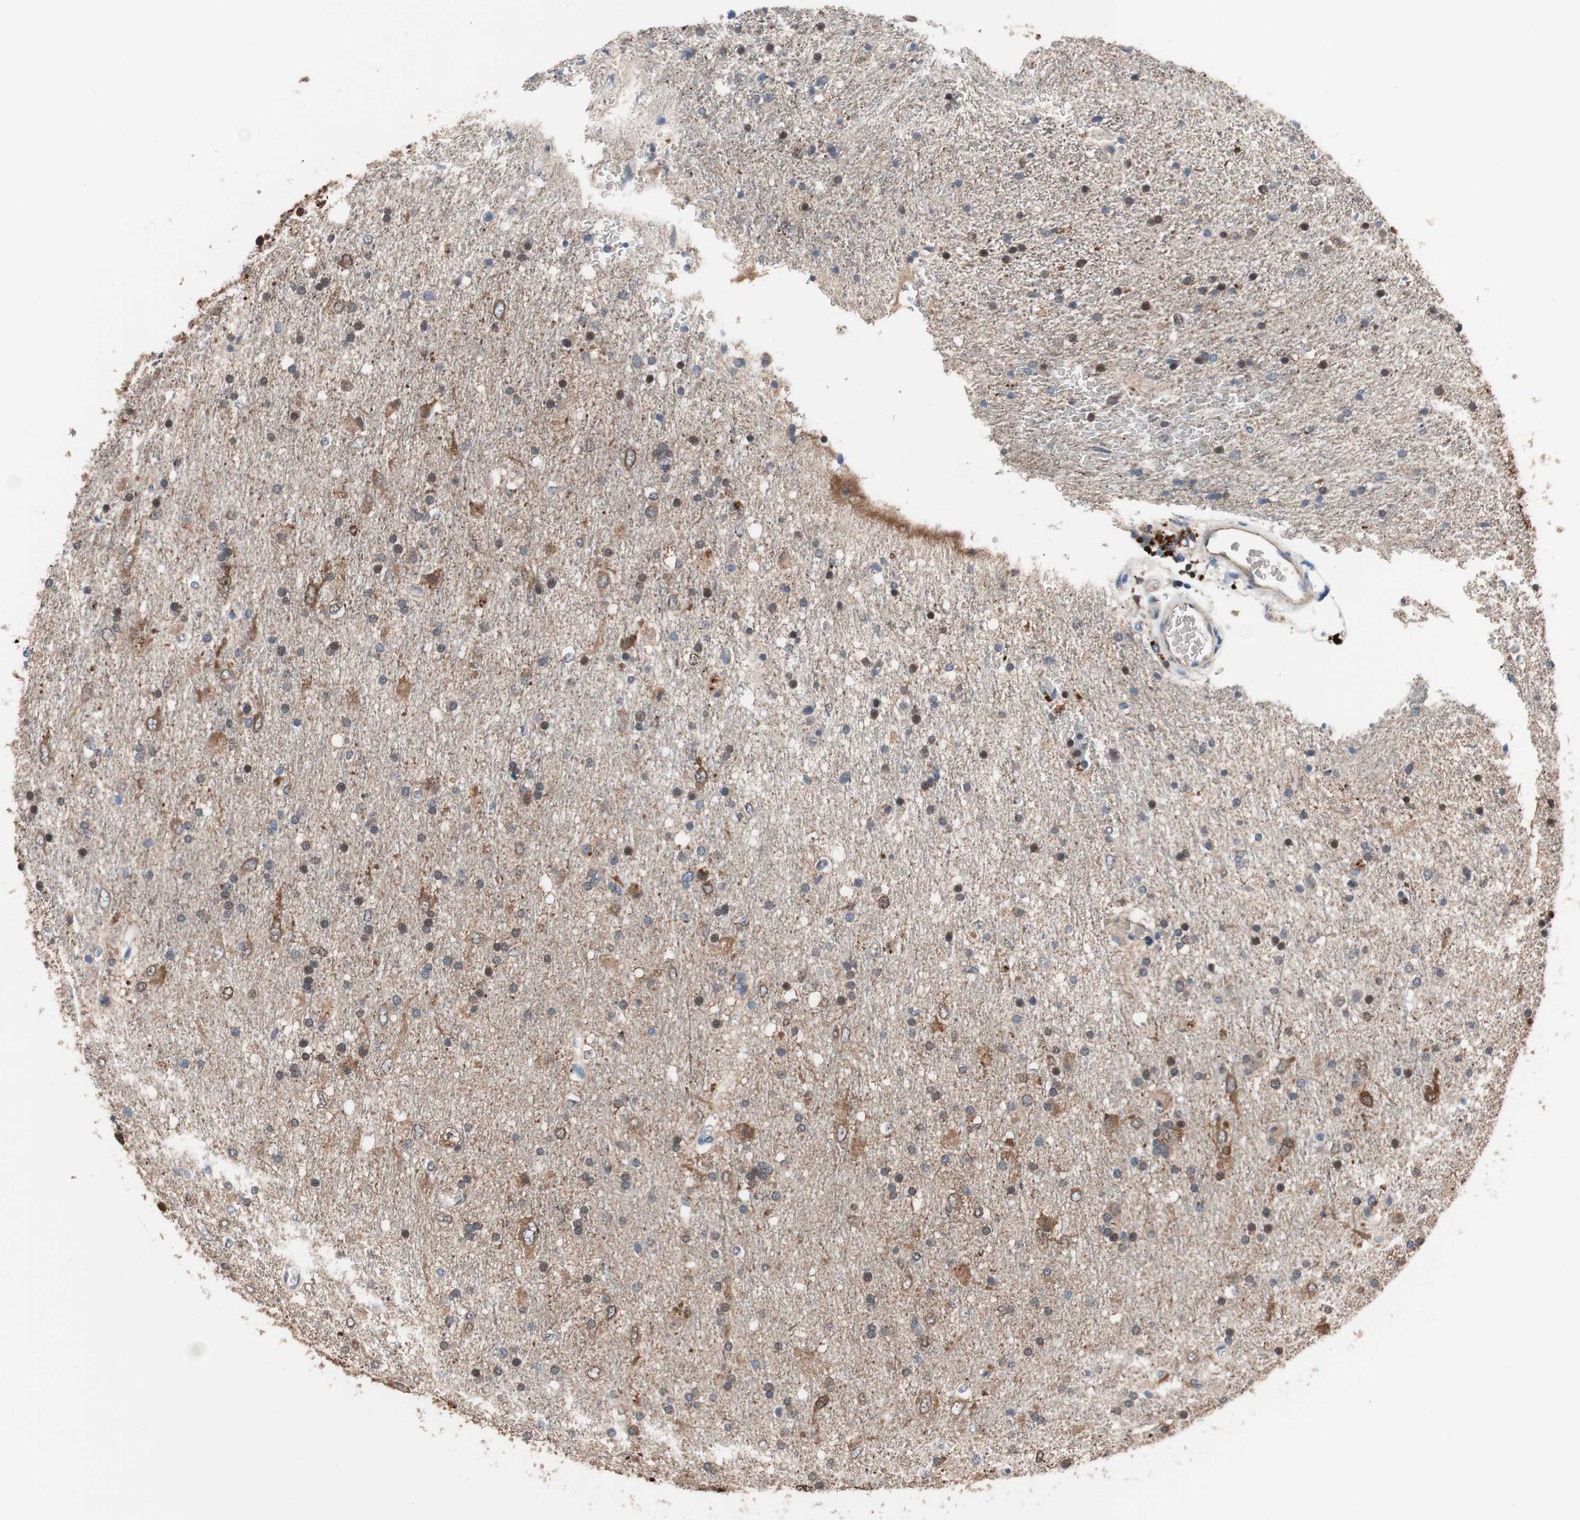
{"staining": {"intensity": "moderate", "quantity": "<25%", "location": "cytoplasmic/membranous,nuclear"}, "tissue": "glioma", "cell_type": "Tumor cells", "image_type": "cancer", "snomed": [{"axis": "morphology", "description": "Glioma, malignant, Low grade"}, {"axis": "topography", "description": "Brain"}], "caption": "This photomicrograph demonstrates glioma stained with immunohistochemistry (IHC) to label a protein in brown. The cytoplasmic/membranous and nuclear of tumor cells show moderate positivity for the protein. Nuclei are counter-stained blue.", "gene": "PRDX2", "patient": {"sex": "male", "age": 77}}